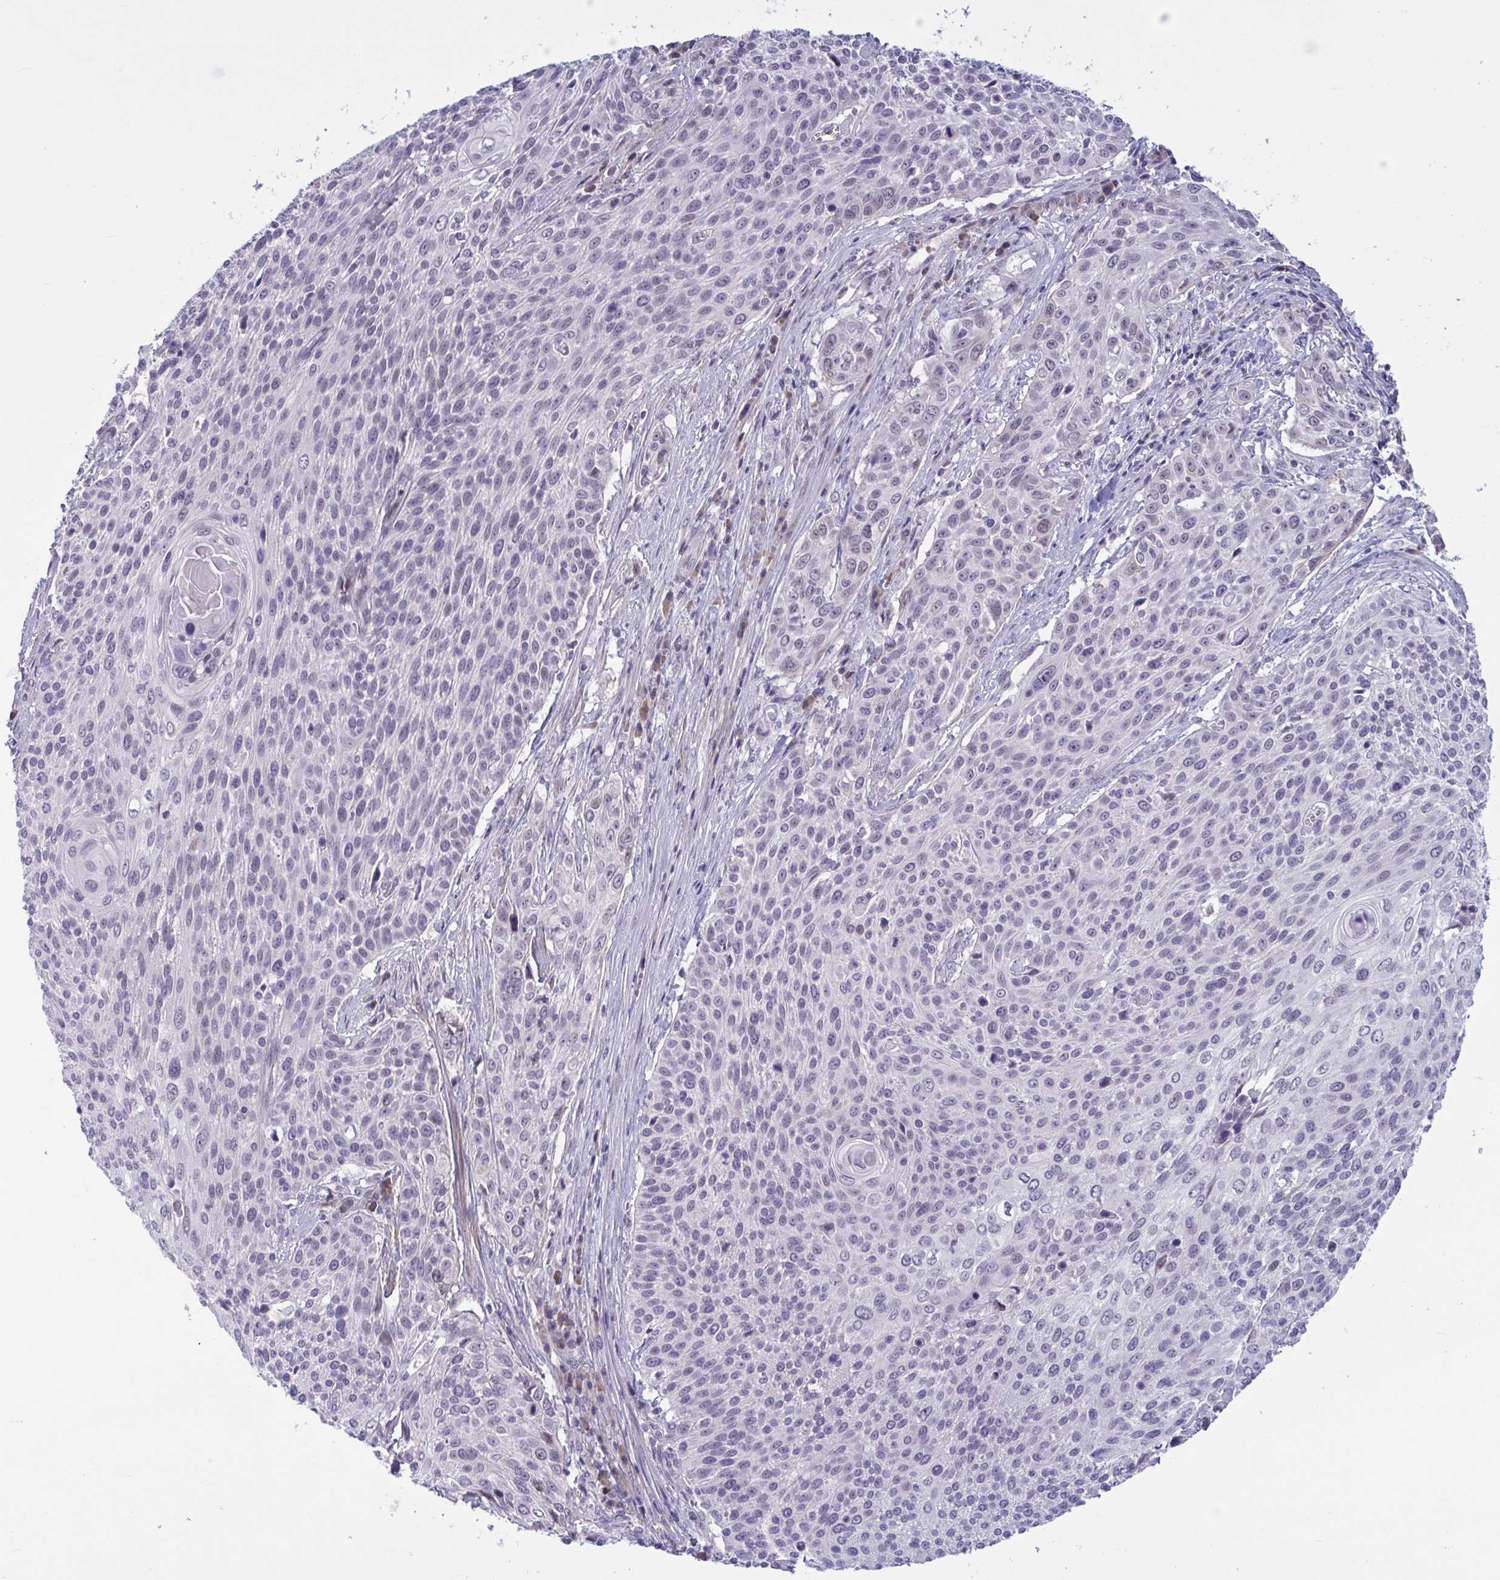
{"staining": {"intensity": "negative", "quantity": "none", "location": "none"}, "tissue": "cervical cancer", "cell_type": "Tumor cells", "image_type": "cancer", "snomed": [{"axis": "morphology", "description": "Squamous cell carcinoma, NOS"}, {"axis": "topography", "description": "Cervix"}], "caption": "Immunohistochemistry (IHC) histopathology image of neoplastic tissue: human cervical cancer stained with DAB shows no significant protein expression in tumor cells. (Stains: DAB (3,3'-diaminobenzidine) immunohistochemistry with hematoxylin counter stain, Microscopy: brightfield microscopy at high magnification).", "gene": "CNGB3", "patient": {"sex": "female", "age": 31}}